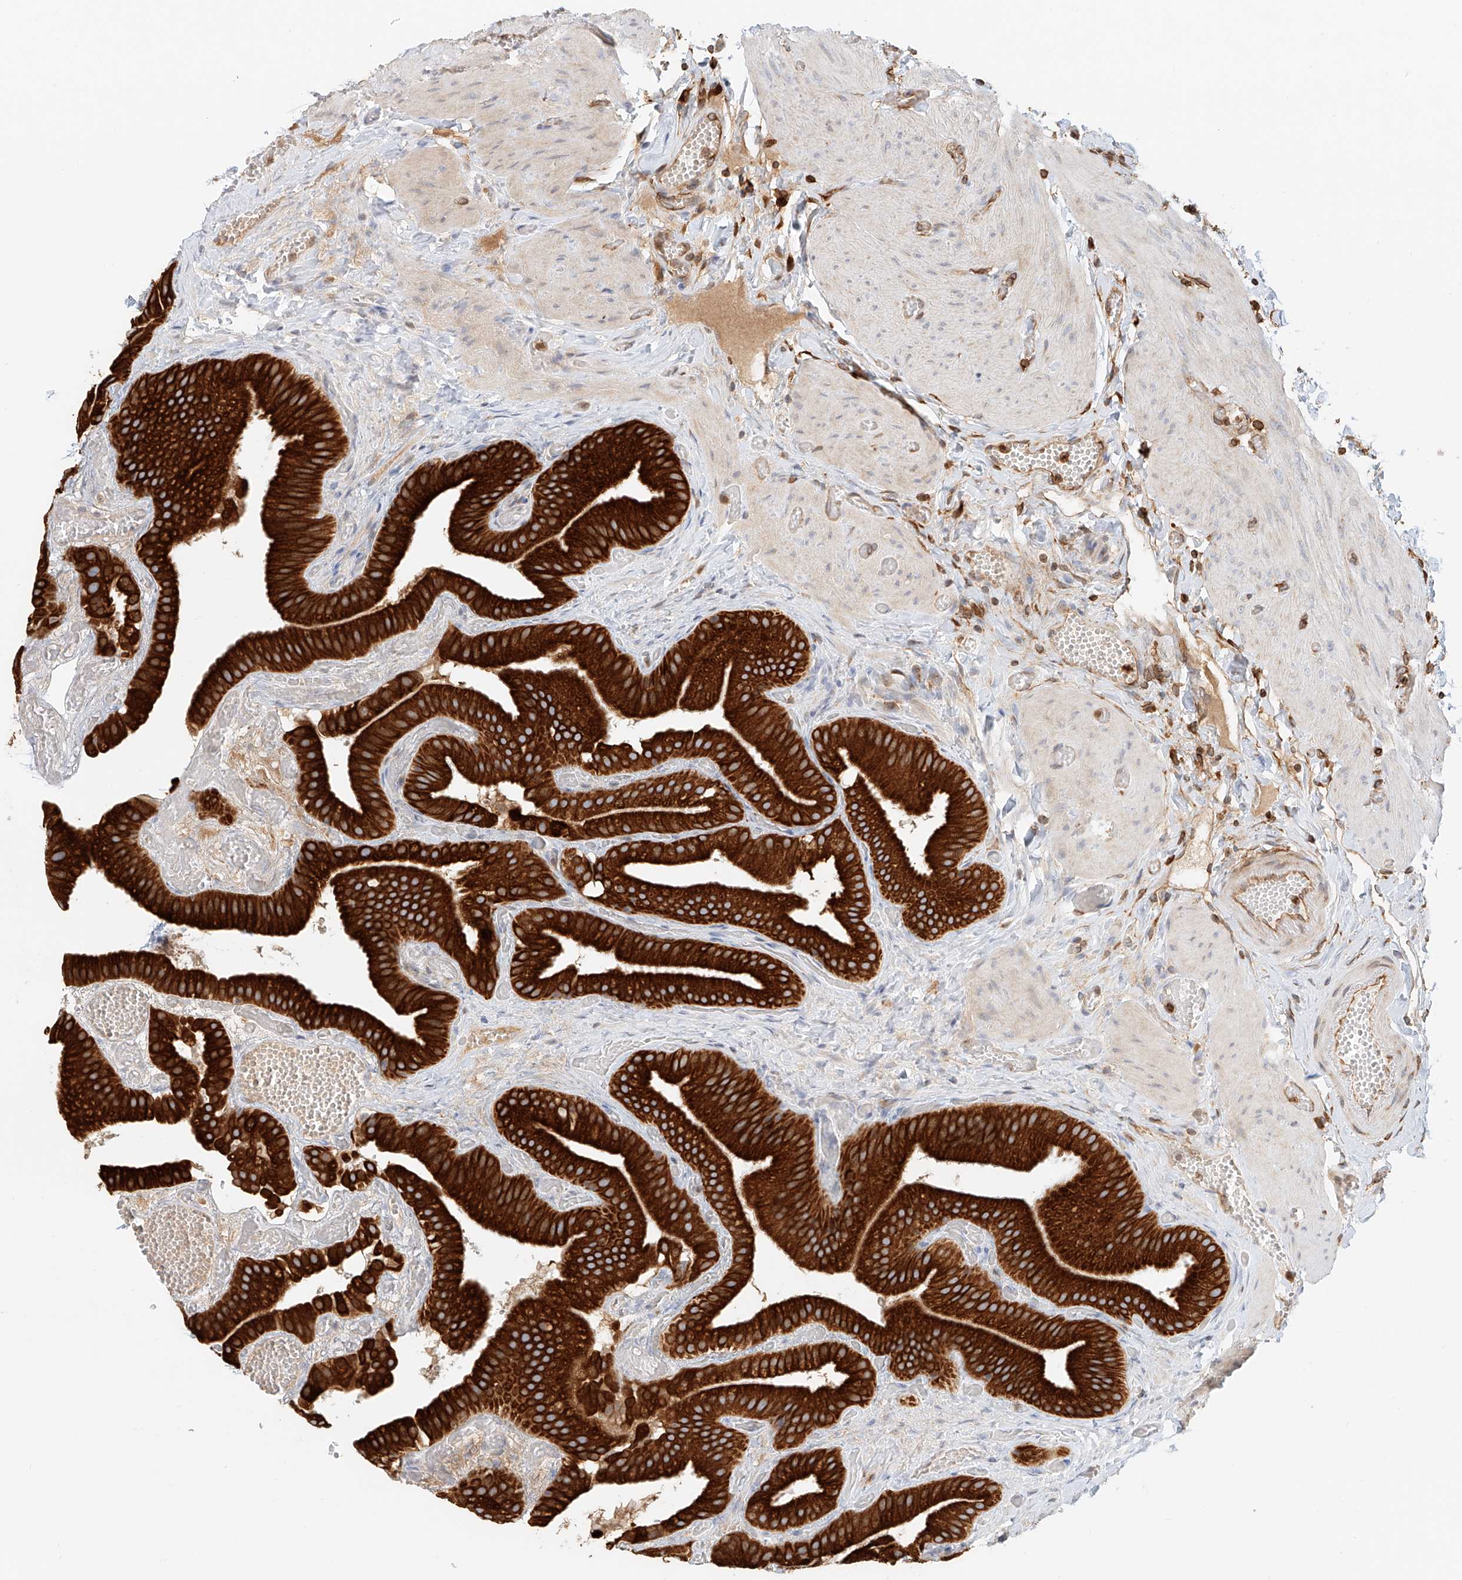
{"staining": {"intensity": "strong", "quantity": ">75%", "location": "cytoplasmic/membranous"}, "tissue": "gallbladder", "cell_type": "Glandular cells", "image_type": "normal", "snomed": [{"axis": "morphology", "description": "Normal tissue, NOS"}, {"axis": "topography", "description": "Gallbladder"}], "caption": "Human gallbladder stained with a brown dye demonstrates strong cytoplasmic/membranous positive staining in approximately >75% of glandular cells.", "gene": "DHRS7", "patient": {"sex": "female", "age": 64}}